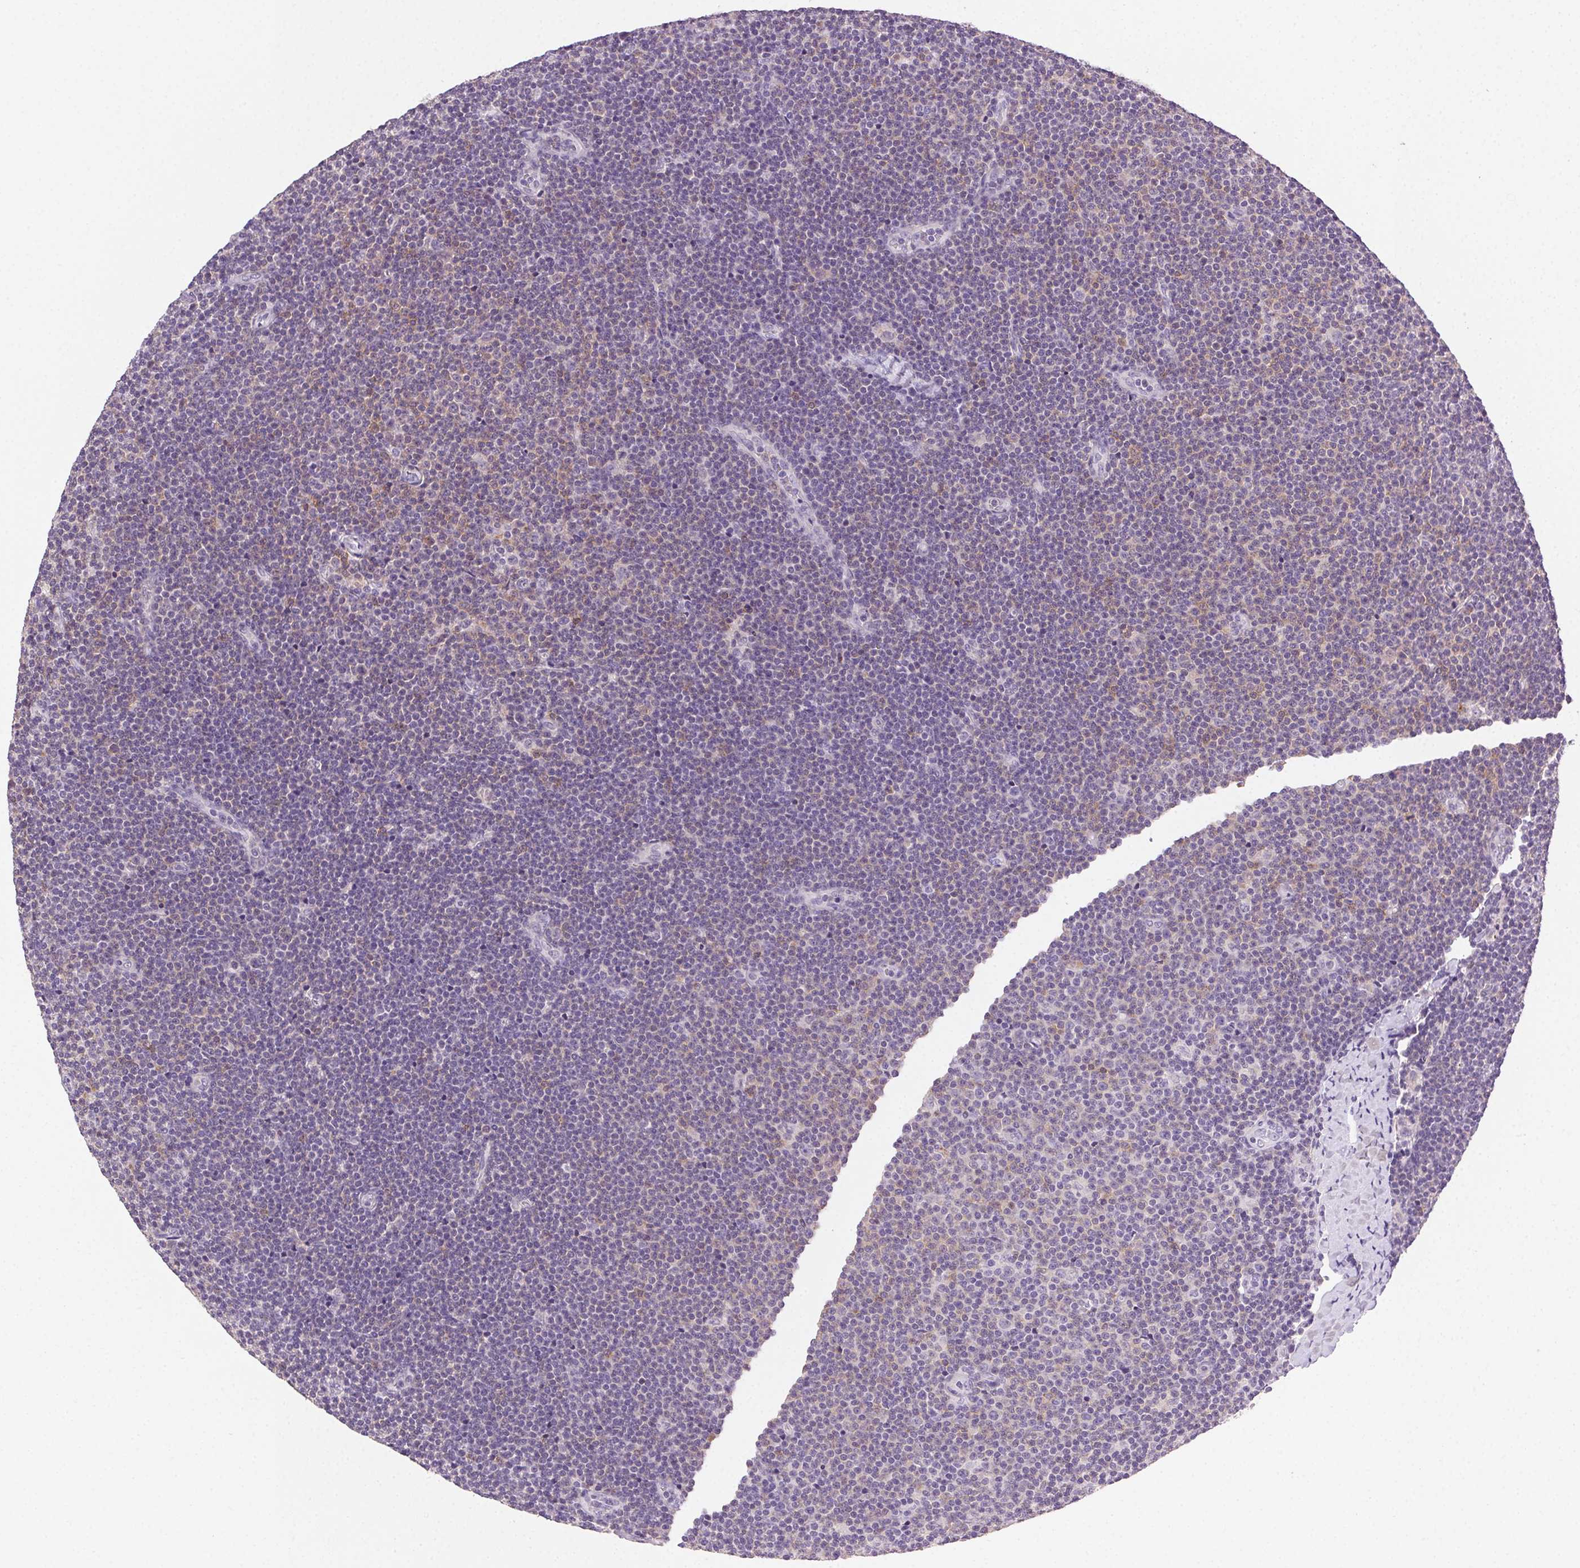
{"staining": {"intensity": "negative", "quantity": "none", "location": "none"}, "tissue": "lymphoma", "cell_type": "Tumor cells", "image_type": "cancer", "snomed": [{"axis": "morphology", "description": "Malignant lymphoma, non-Hodgkin's type, Low grade"}, {"axis": "topography", "description": "Lymph node"}], "caption": "DAB immunohistochemical staining of low-grade malignant lymphoma, non-Hodgkin's type displays no significant positivity in tumor cells. (DAB IHC with hematoxylin counter stain).", "gene": "AKAP5", "patient": {"sex": "male", "age": 48}}